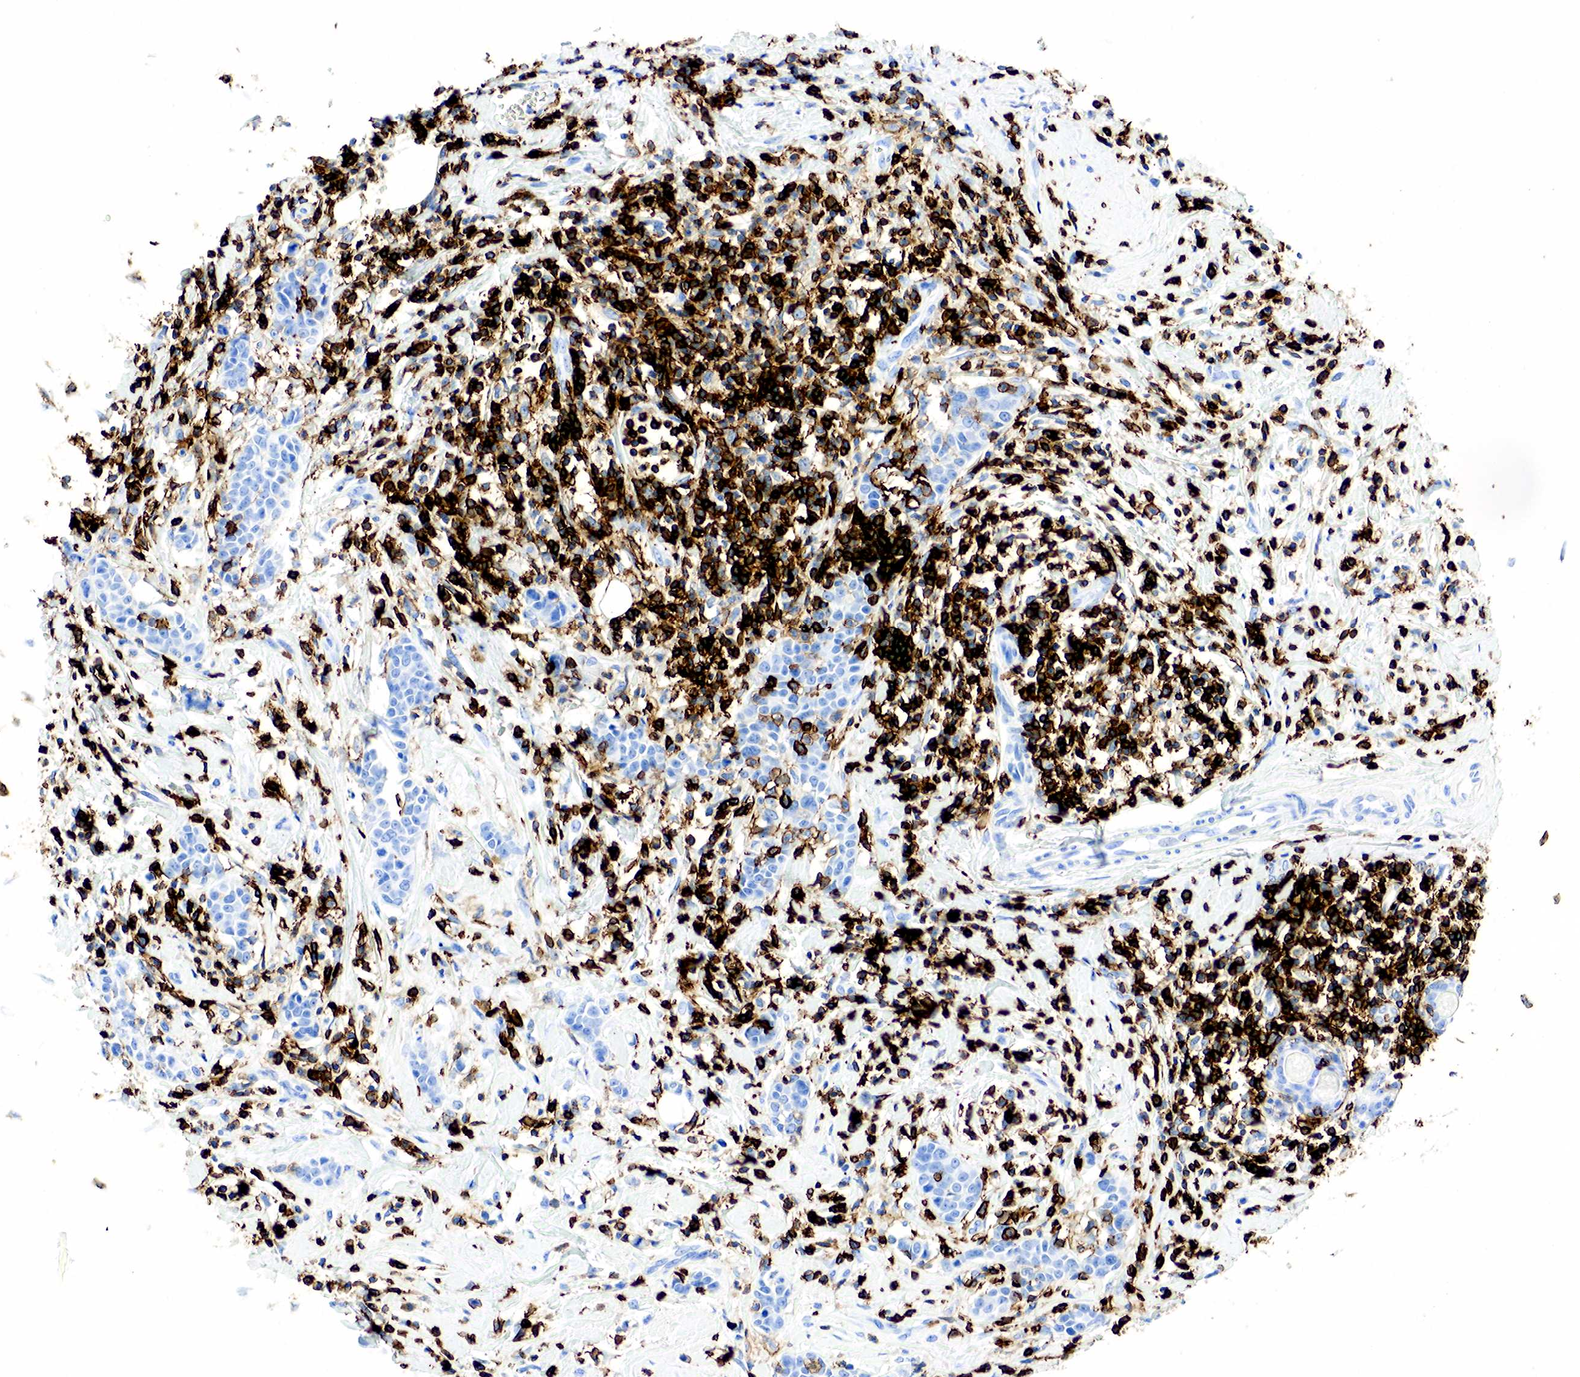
{"staining": {"intensity": "negative", "quantity": "none", "location": "none"}, "tissue": "breast cancer", "cell_type": "Tumor cells", "image_type": "cancer", "snomed": [{"axis": "morphology", "description": "Duct carcinoma"}, {"axis": "topography", "description": "Breast"}], "caption": "Tumor cells are negative for protein expression in human breast cancer (infiltrating ductal carcinoma).", "gene": "PTPRC", "patient": {"sex": "female", "age": 55}}